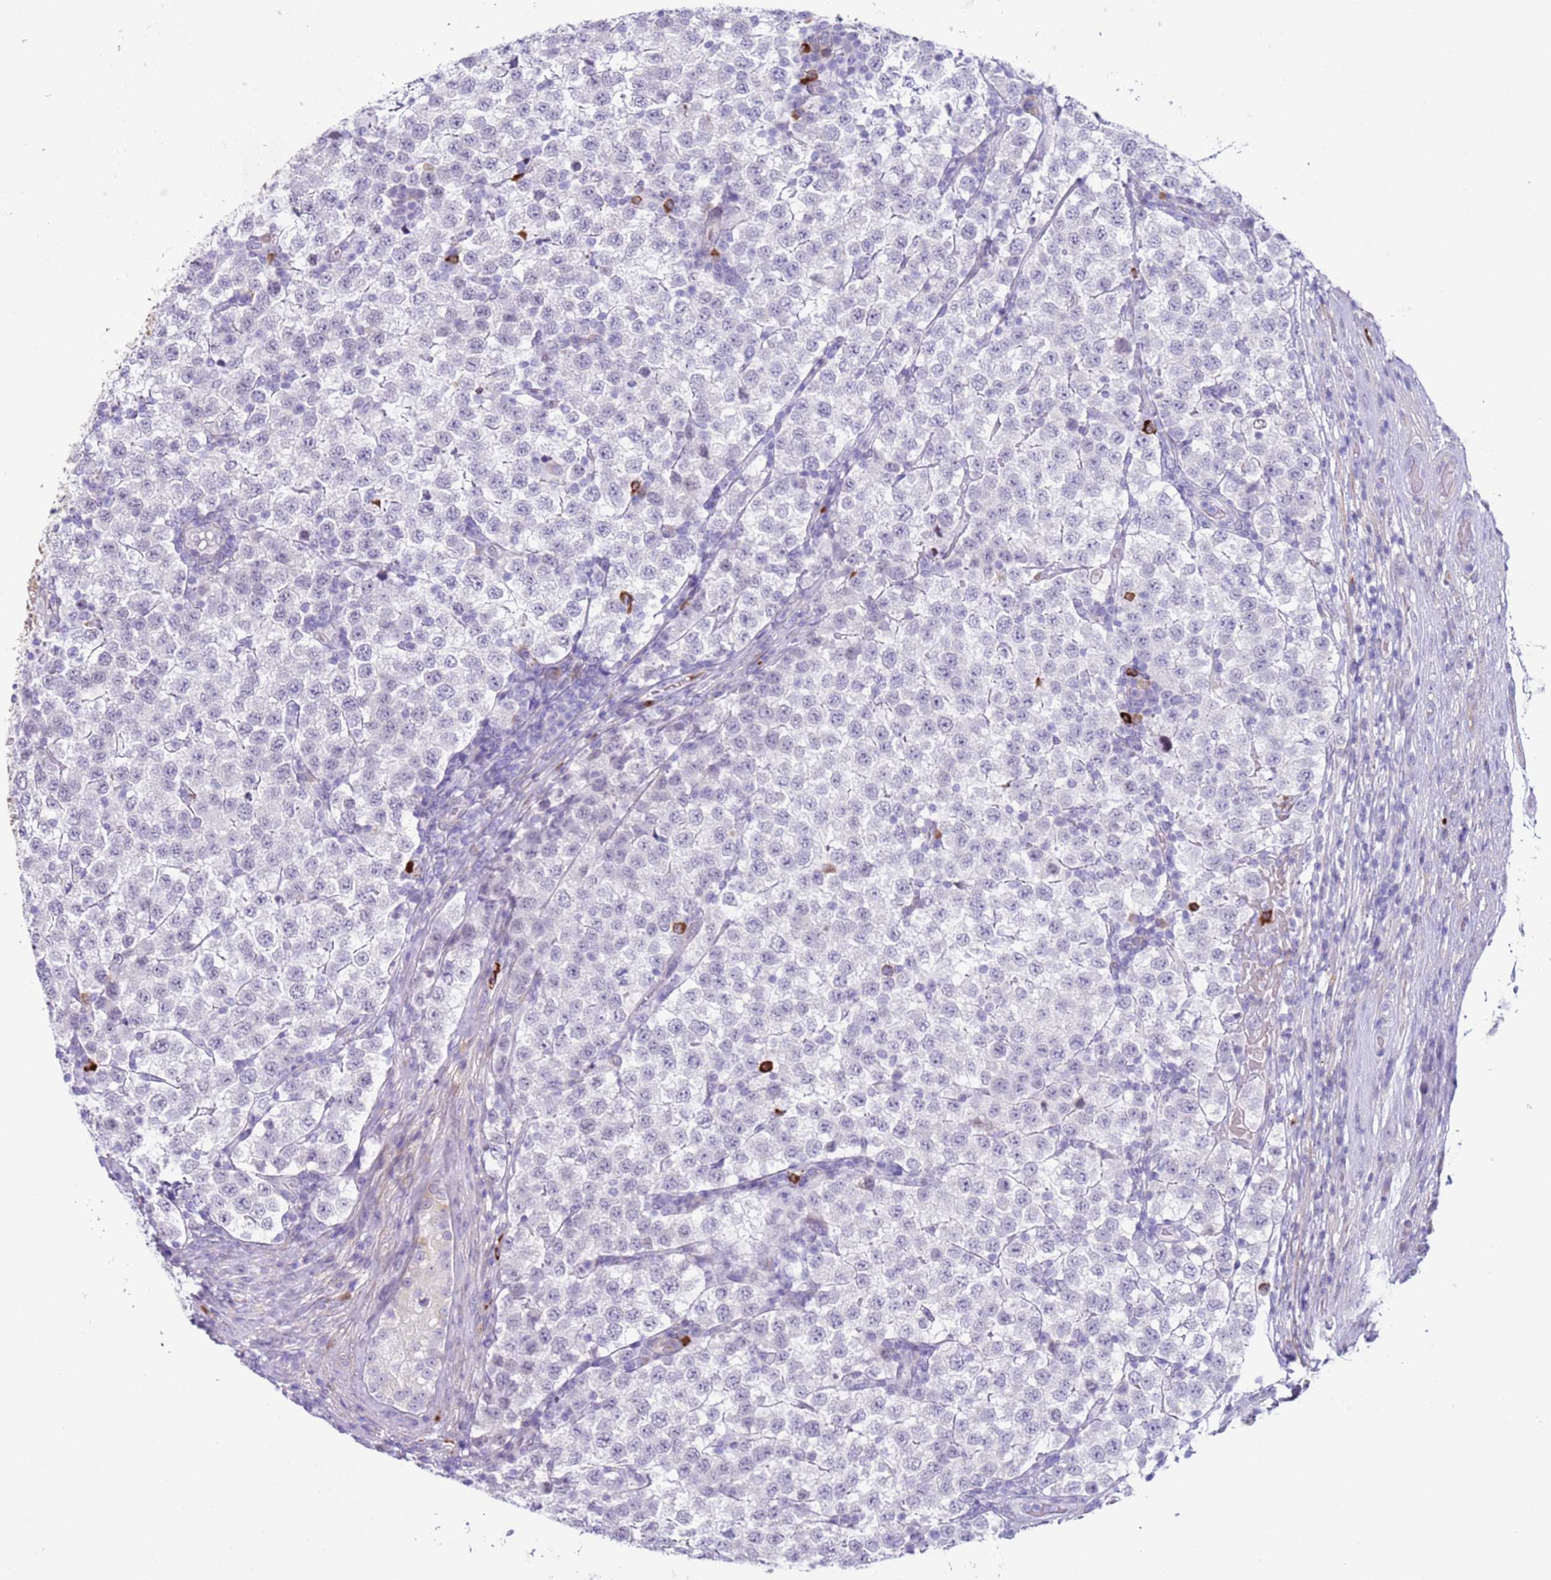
{"staining": {"intensity": "negative", "quantity": "none", "location": "none"}, "tissue": "testis cancer", "cell_type": "Tumor cells", "image_type": "cancer", "snomed": [{"axis": "morphology", "description": "Seminoma, NOS"}, {"axis": "topography", "description": "Testis"}], "caption": "Human testis cancer stained for a protein using immunohistochemistry (IHC) exhibits no positivity in tumor cells.", "gene": "NPAP1", "patient": {"sex": "male", "age": 34}}